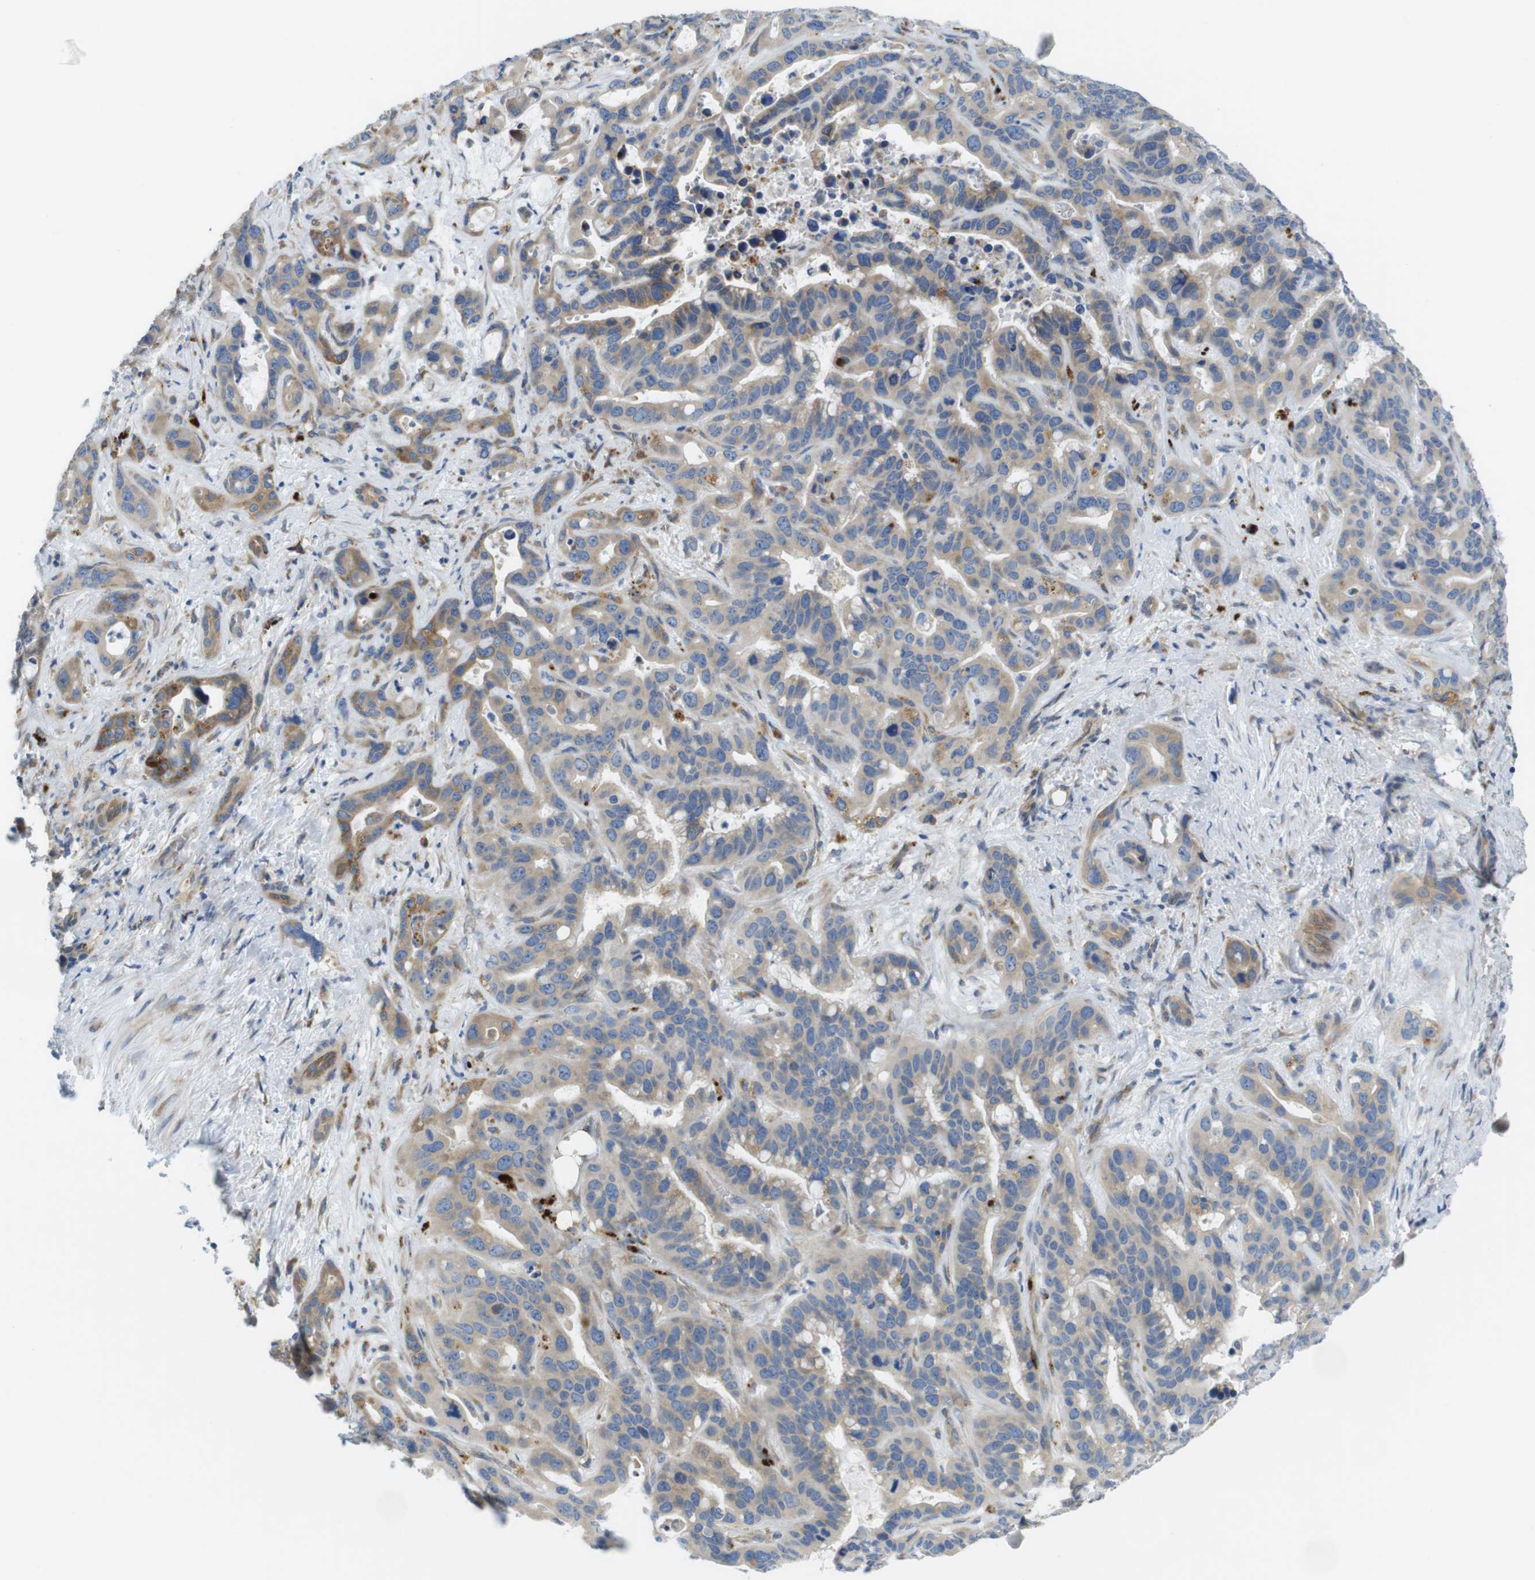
{"staining": {"intensity": "moderate", "quantity": ">75%", "location": "cytoplasmic/membranous"}, "tissue": "liver cancer", "cell_type": "Tumor cells", "image_type": "cancer", "snomed": [{"axis": "morphology", "description": "Cholangiocarcinoma"}, {"axis": "topography", "description": "Liver"}], "caption": "Liver cholangiocarcinoma stained for a protein (brown) shows moderate cytoplasmic/membranous positive positivity in approximately >75% of tumor cells.", "gene": "TMEM234", "patient": {"sex": "female", "age": 65}}